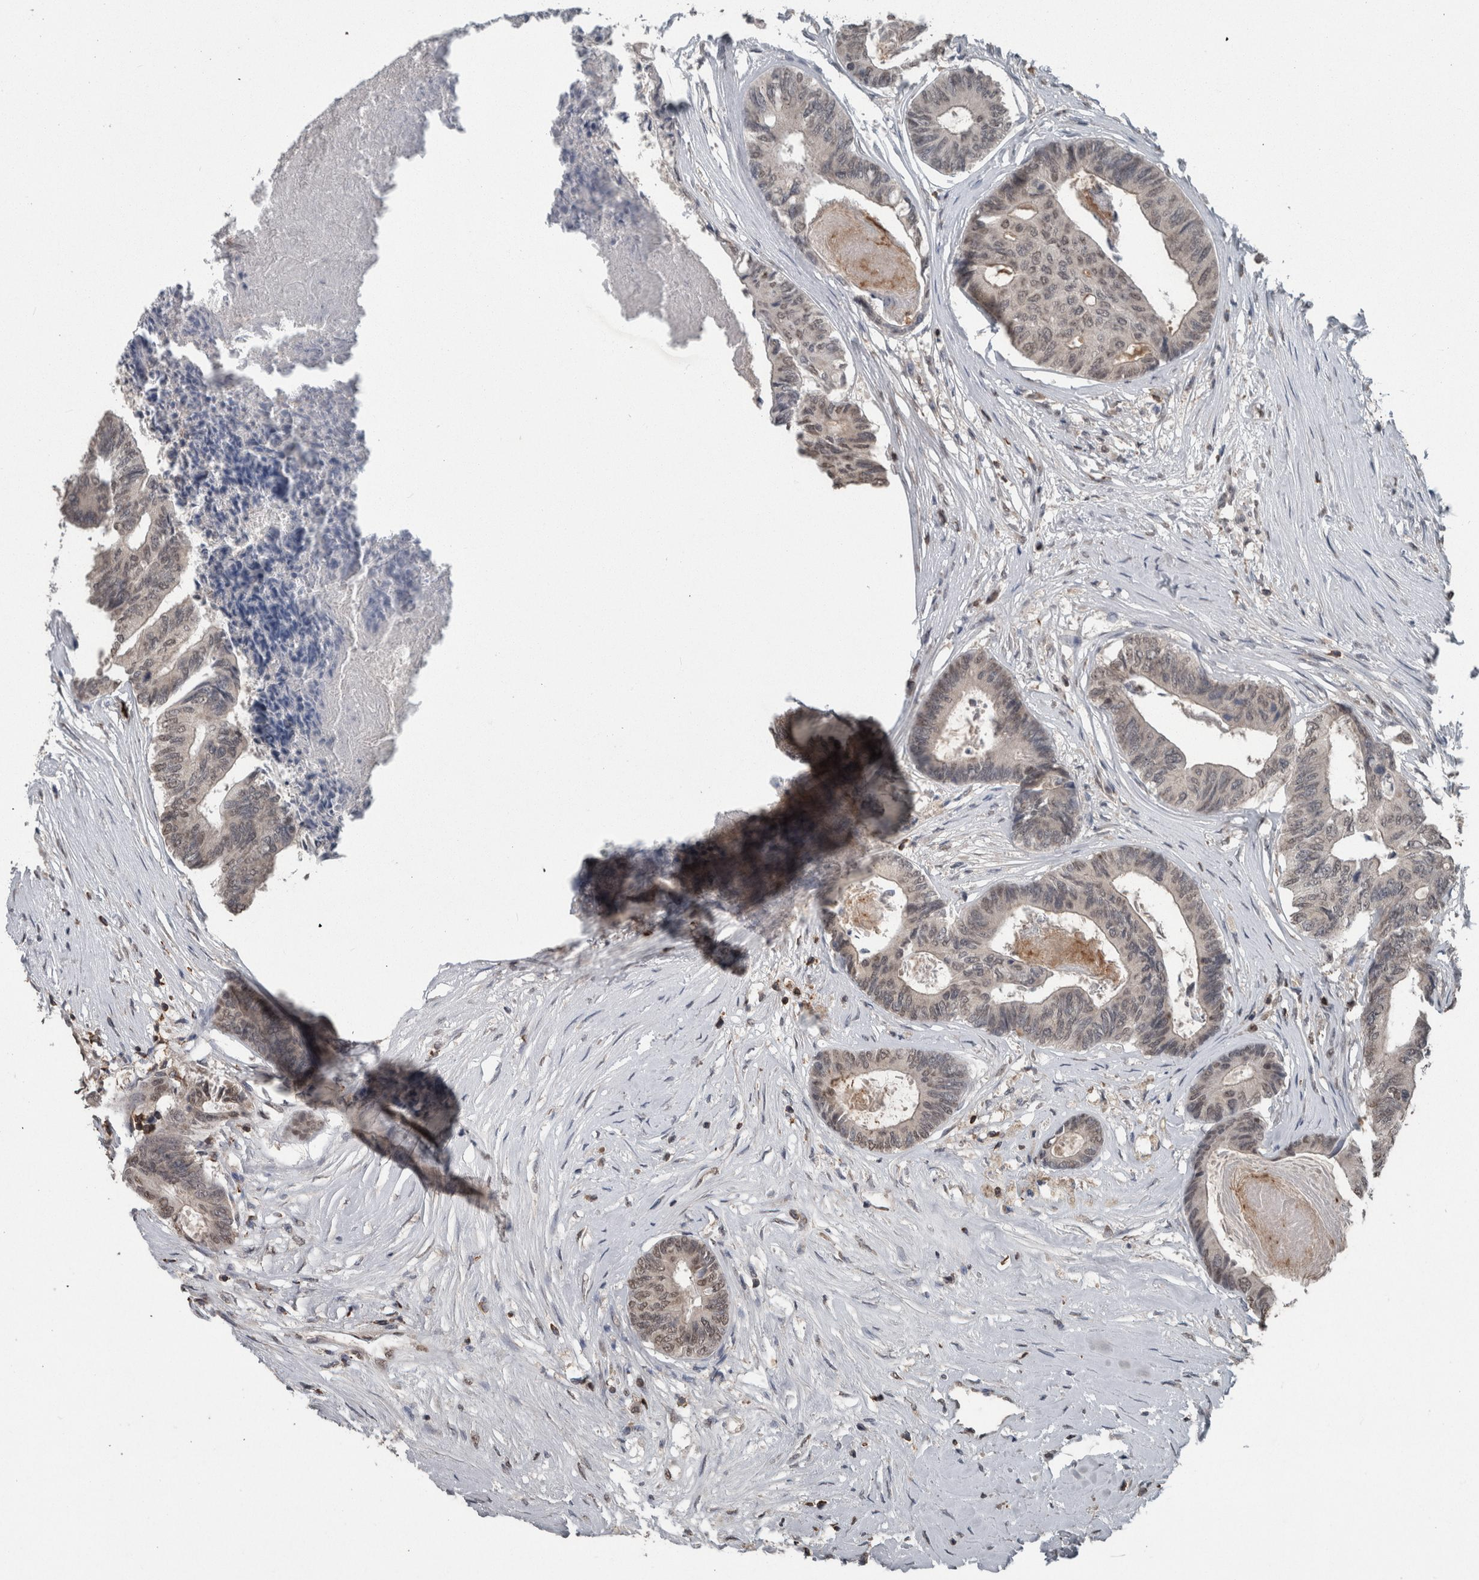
{"staining": {"intensity": "weak", "quantity": "25%-75%", "location": "nuclear"}, "tissue": "colorectal cancer", "cell_type": "Tumor cells", "image_type": "cancer", "snomed": [{"axis": "morphology", "description": "Adenocarcinoma, NOS"}, {"axis": "topography", "description": "Rectum"}], "caption": "Immunohistochemical staining of human colorectal cancer (adenocarcinoma) reveals low levels of weak nuclear expression in about 25%-75% of tumor cells. The staining was performed using DAB, with brown indicating positive protein expression. Nuclei are stained blue with hematoxylin.", "gene": "MAFF", "patient": {"sex": "male", "age": 63}}